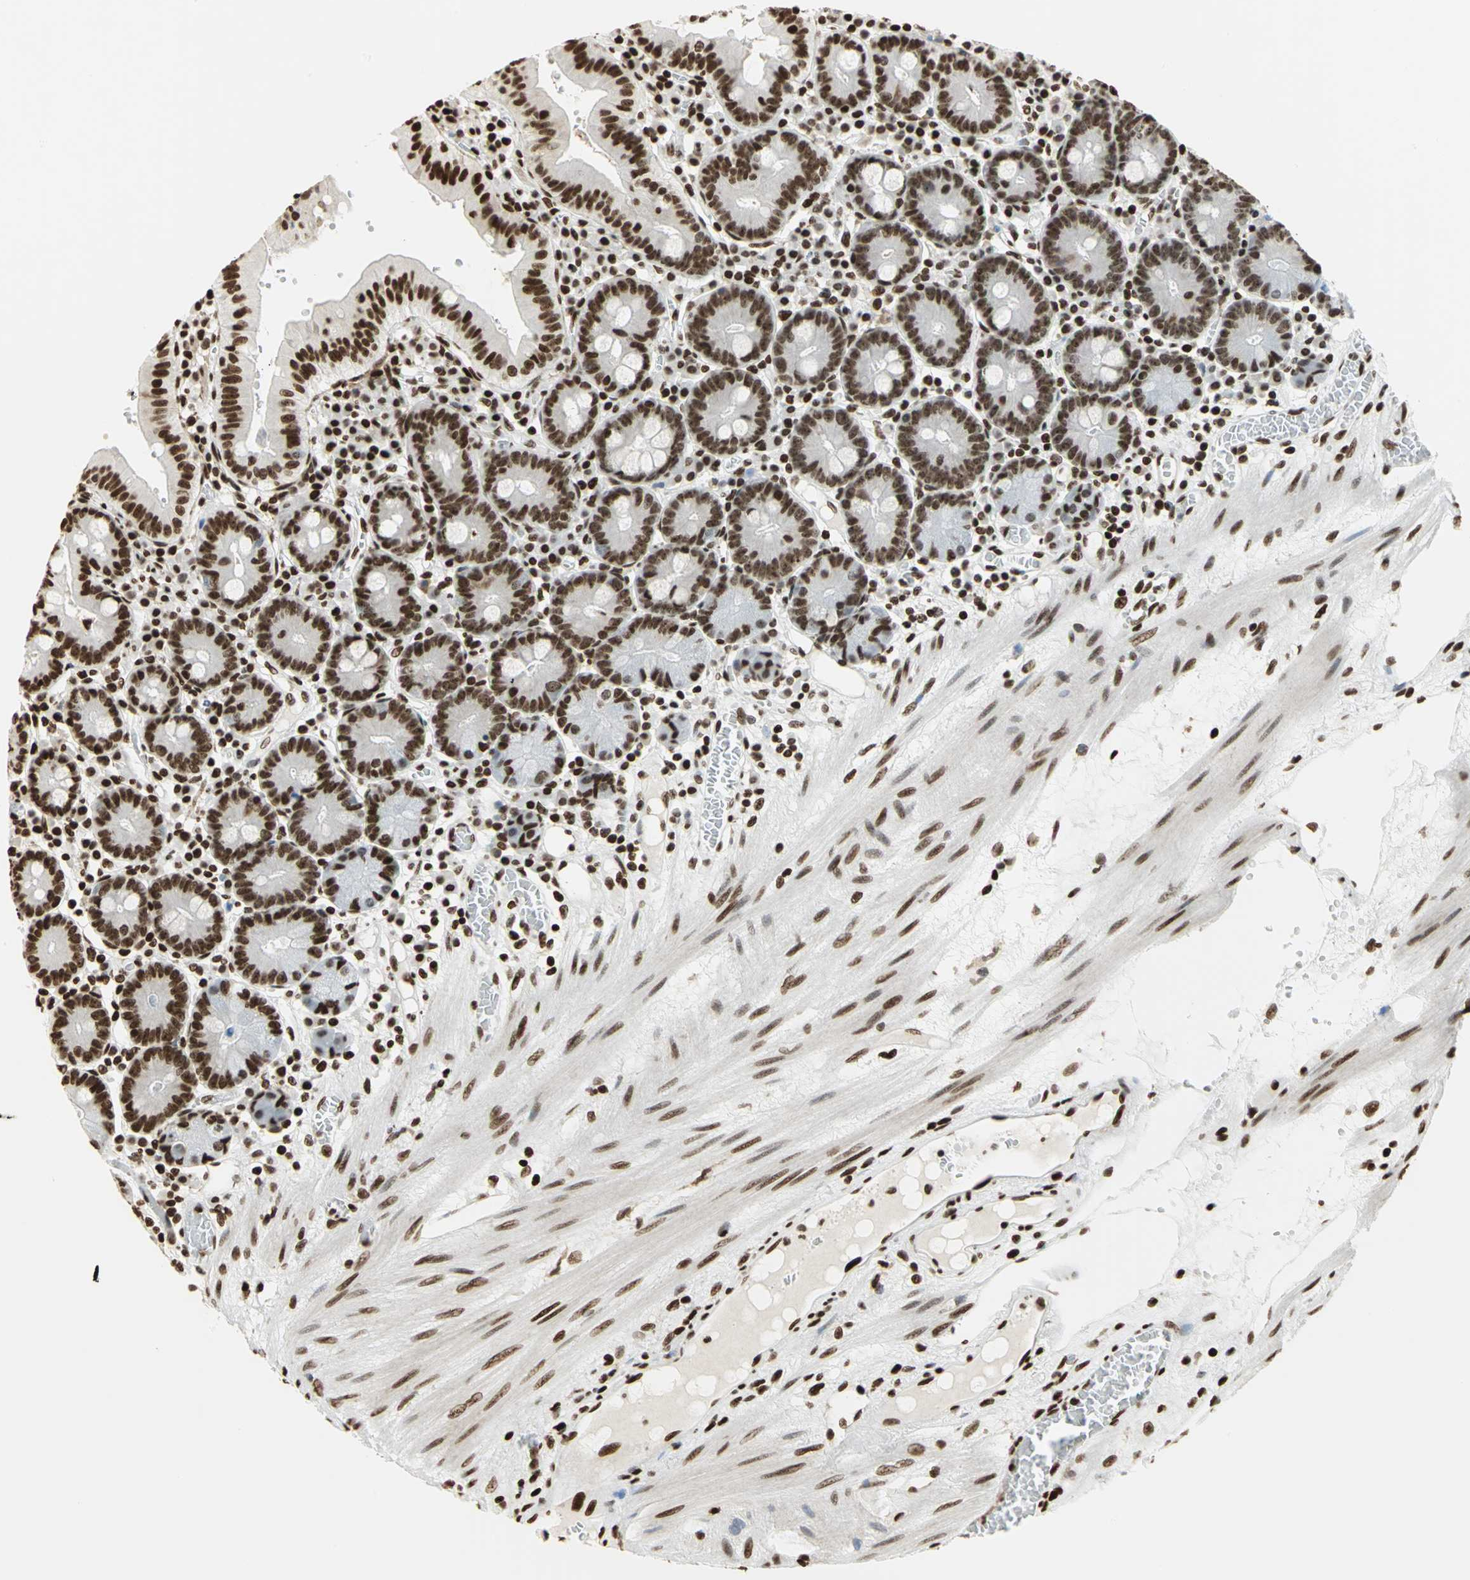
{"staining": {"intensity": "strong", "quantity": ">75%", "location": "nuclear"}, "tissue": "small intestine", "cell_type": "Glandular cells", "image_type": "normal", "snomed": [{"axis": "morphology", "description": "Normal tissue, NOS"}, {"axis": "topography", "description": "Small intestine"}], "caption": "High-power microscopy captured an immunohistochemistry image of normal small intestine, revealing strong nuclear expression in approximately >75% of glandular cells. The protein of interest is shown in brown color, while the nuclei are stained blue.", "gene": "HMGB1", "patient": {"sex": "male", "age": 71}}